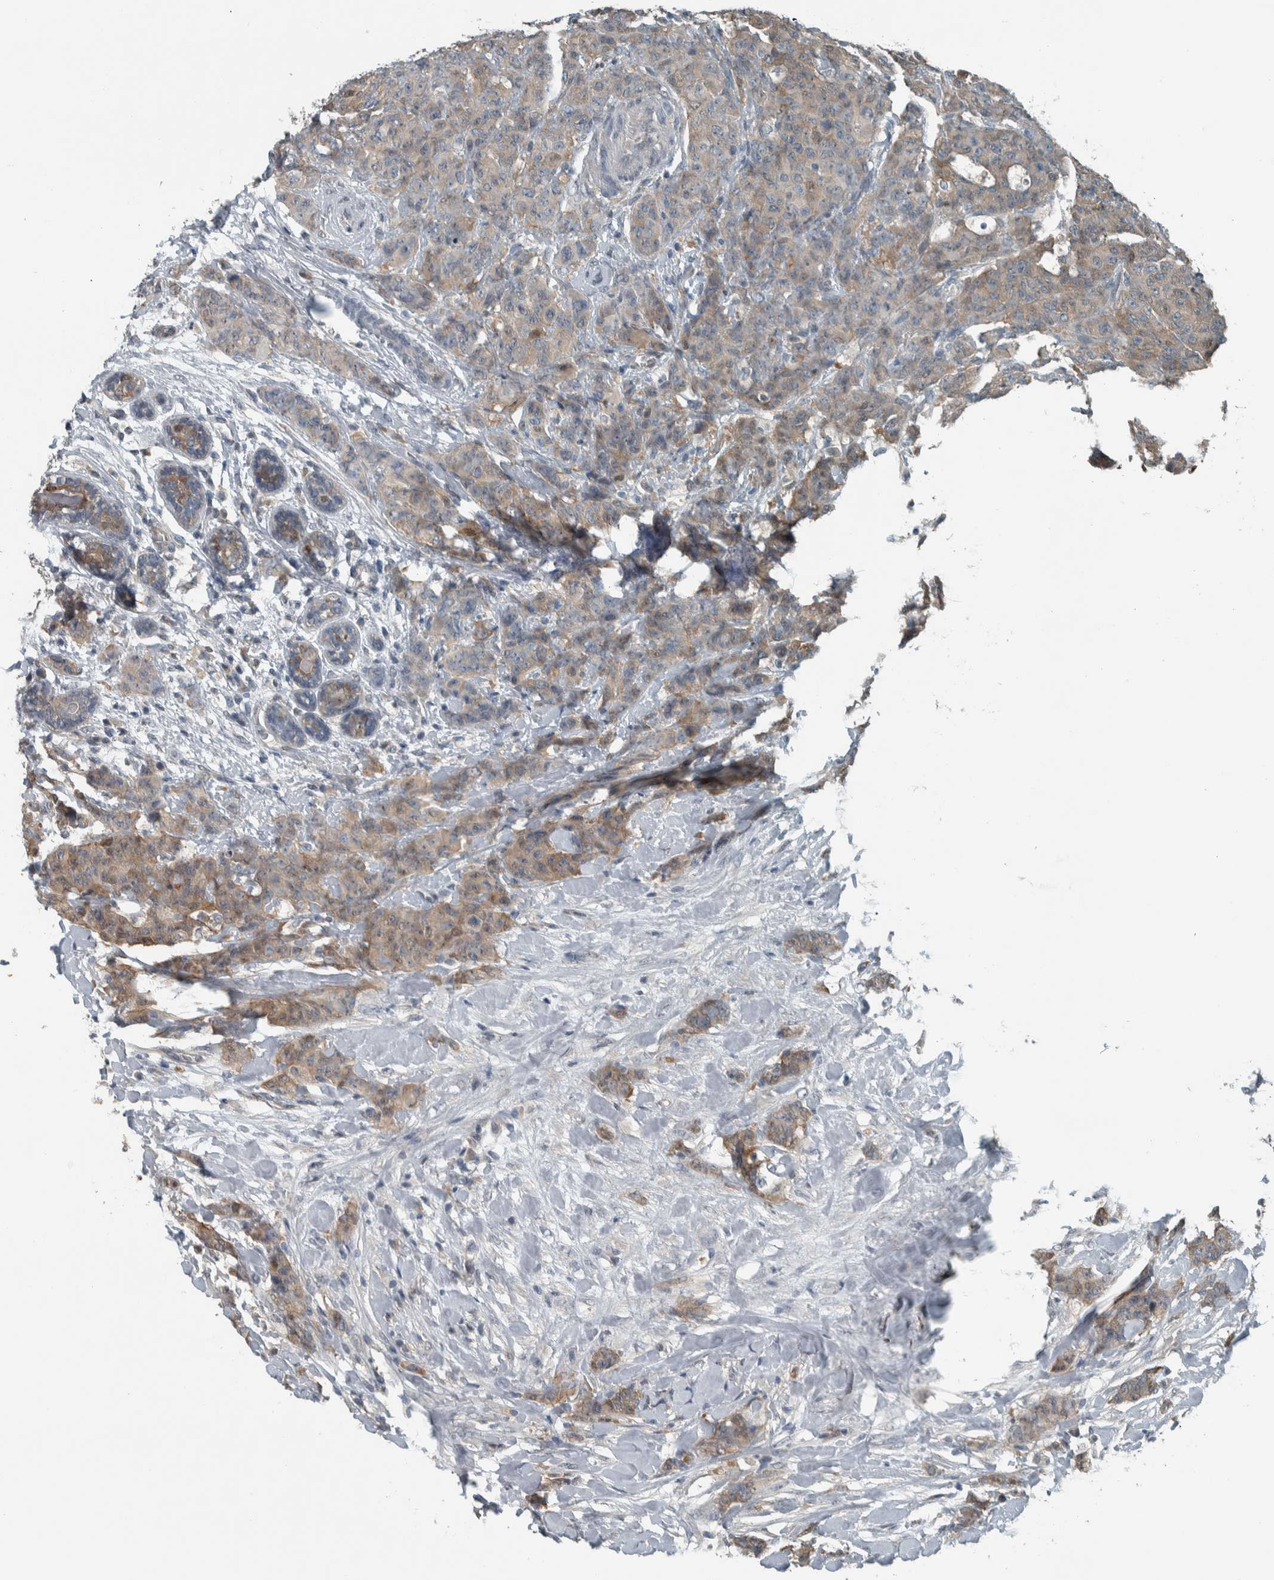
{"staining": {"intensity": "weak", "quantity": ">75%", "location": "cytoplasmic/membranous"}, "tissue": "breast cancer", "cell_type": "Tumor cells", "image_type": "cancer", "snomed": [{"axis": "morphology", "description": "Normal tissue, NOS"}, {"axis": "morphology", "description": "Duct carcinoma"}, {"axis": "topography", "description": "Breast"}], "caption": "Protein expression analysis of human breast intraductal carcinoma reveals weak cytoplasmic/membranous positivity in about >75% of tumor cells.", "gene": "ALAD", "patient": {"sex": "female", "age": 40}}